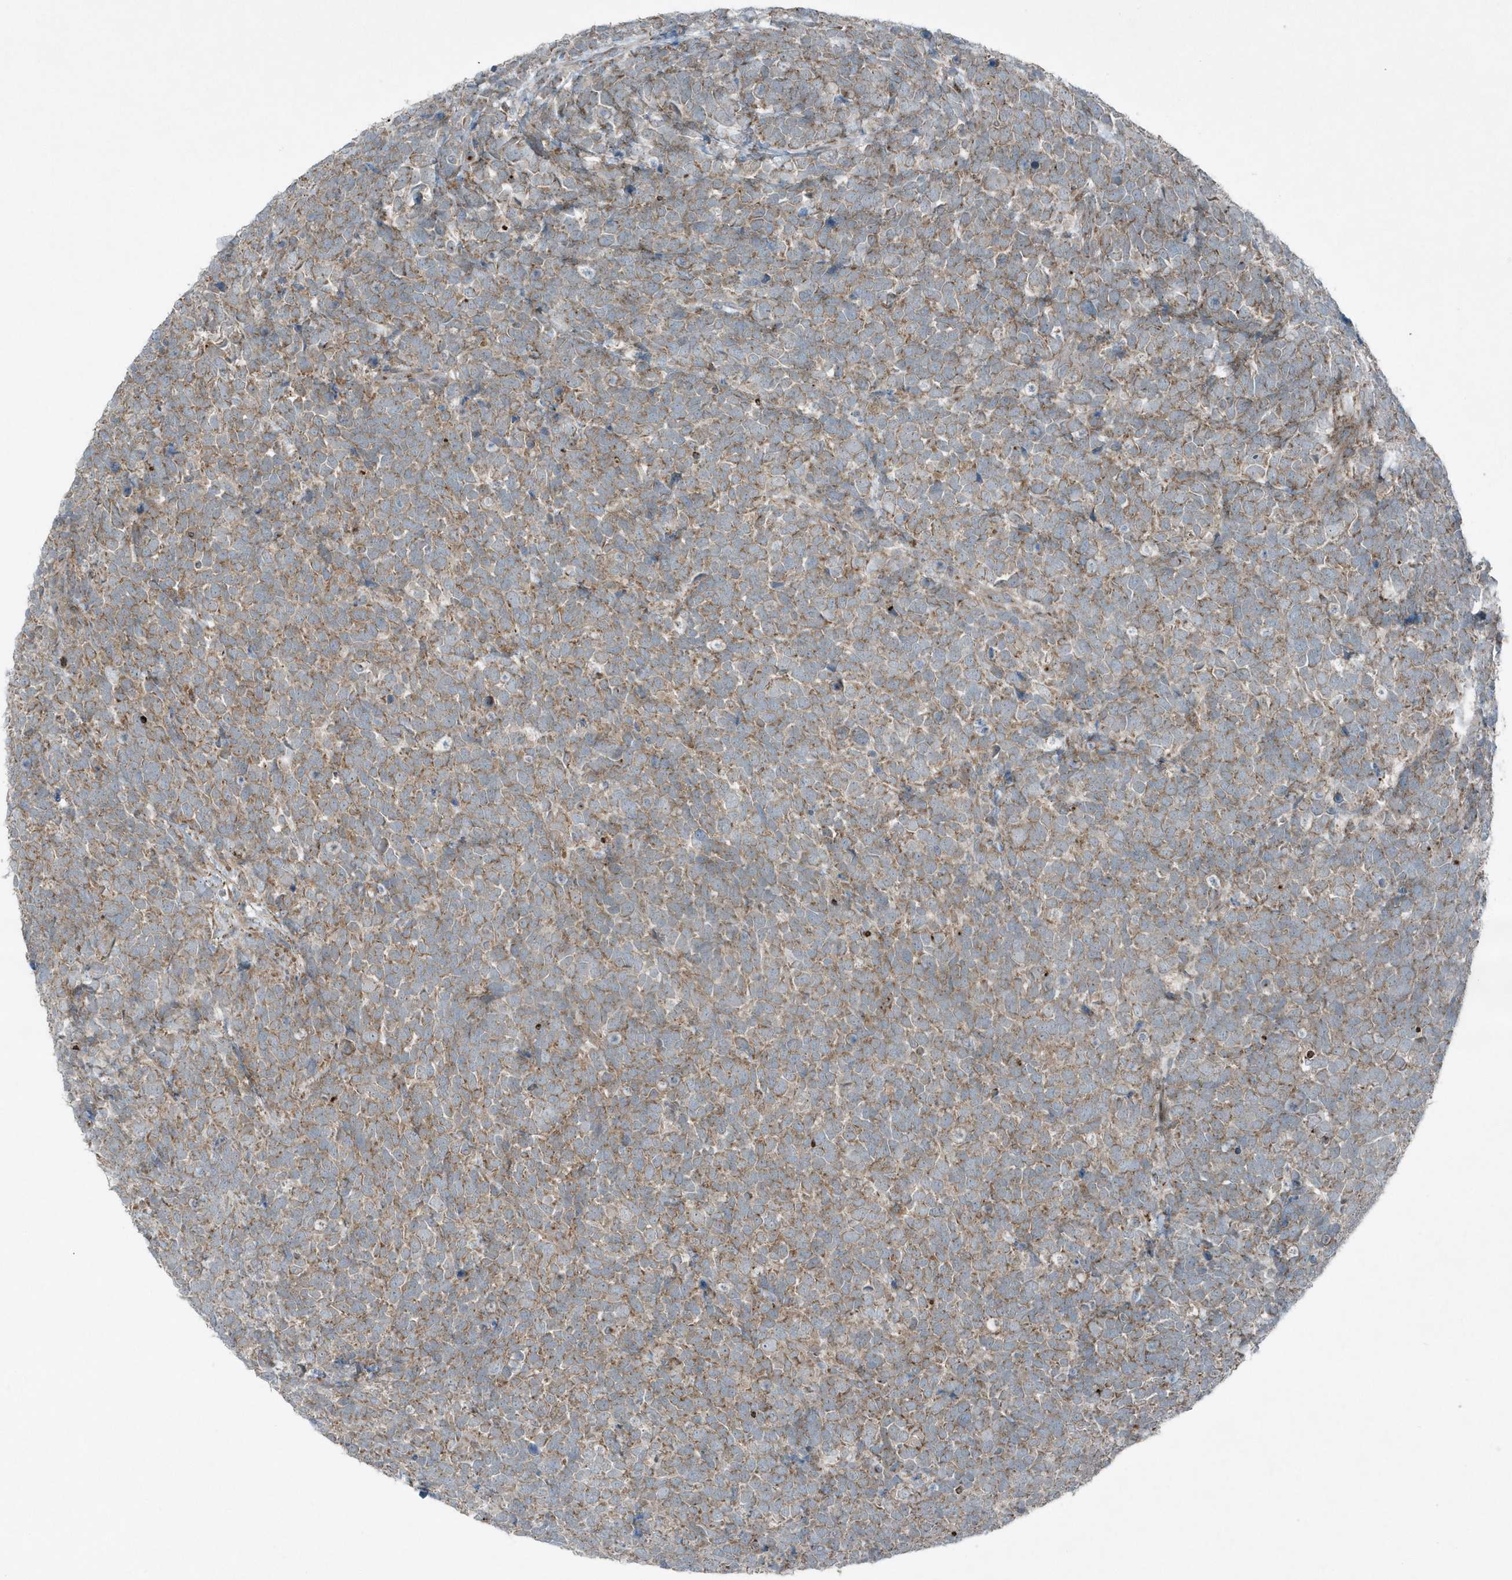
{"staining": {"intensity": "weak", "quantity": ">75%", "location": "cytoplasmic/membranous"}, "tissue": "urothelial cancer", "cell_type": "Tumor cells", "image_type": "cancer", "snomed": [{"axis": "morphology", "description": "Urothelial carcinoma, High grade"}, {"axis": "topography", "description": "Urinary bladder"}], "caption": "Urothelial cancer stained with immunohistochemistry (IHC) exhibits weak cytoplasmic/membranous expression in about >75% of tumor cells.", "gene": "GCC2", "patient": {"sex": "female", "age": 82}}